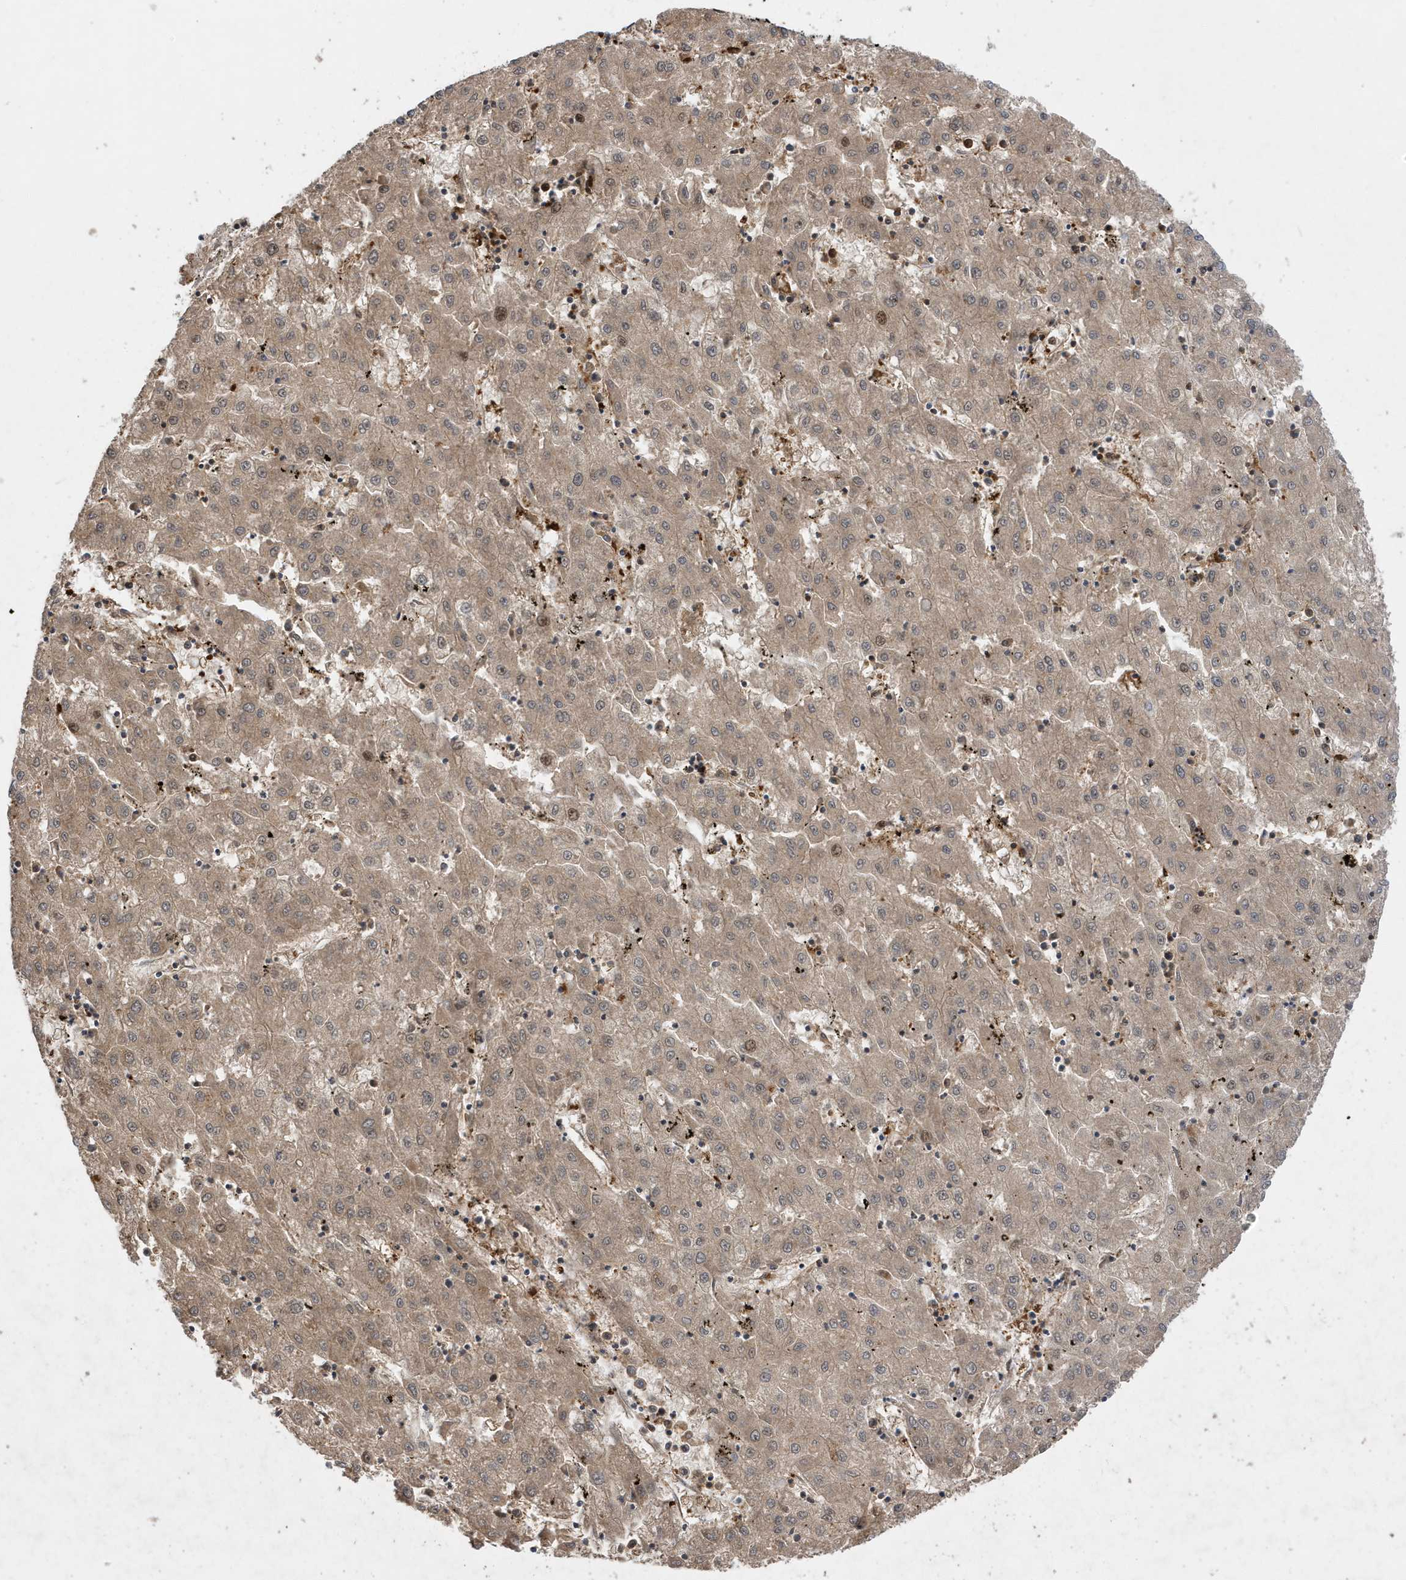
{"staining": {"intensity": "moderate", "quantity": ">75%", "location": "cytoplasmic/membranous,nuclear"}, "tissue": "liver cancer", "cell_type": "Tumor cells", "image_type": "cancer", "snomed": [{"axis": "morphology", "description": "Carcinoma, Hepatocellular, NOS"}, {"axis": "topography", "description": "Liver"}], "caption": "Immunohistochemistry (IHC) of human liver hepatocellular carcinoma shows medium levels of moderate cytoplasmic/membranous and nuclear expression in approximately >75% of tumor cells.", "gene": "LAPTM4A", "patient": {"sex": "male", "age": 72}}